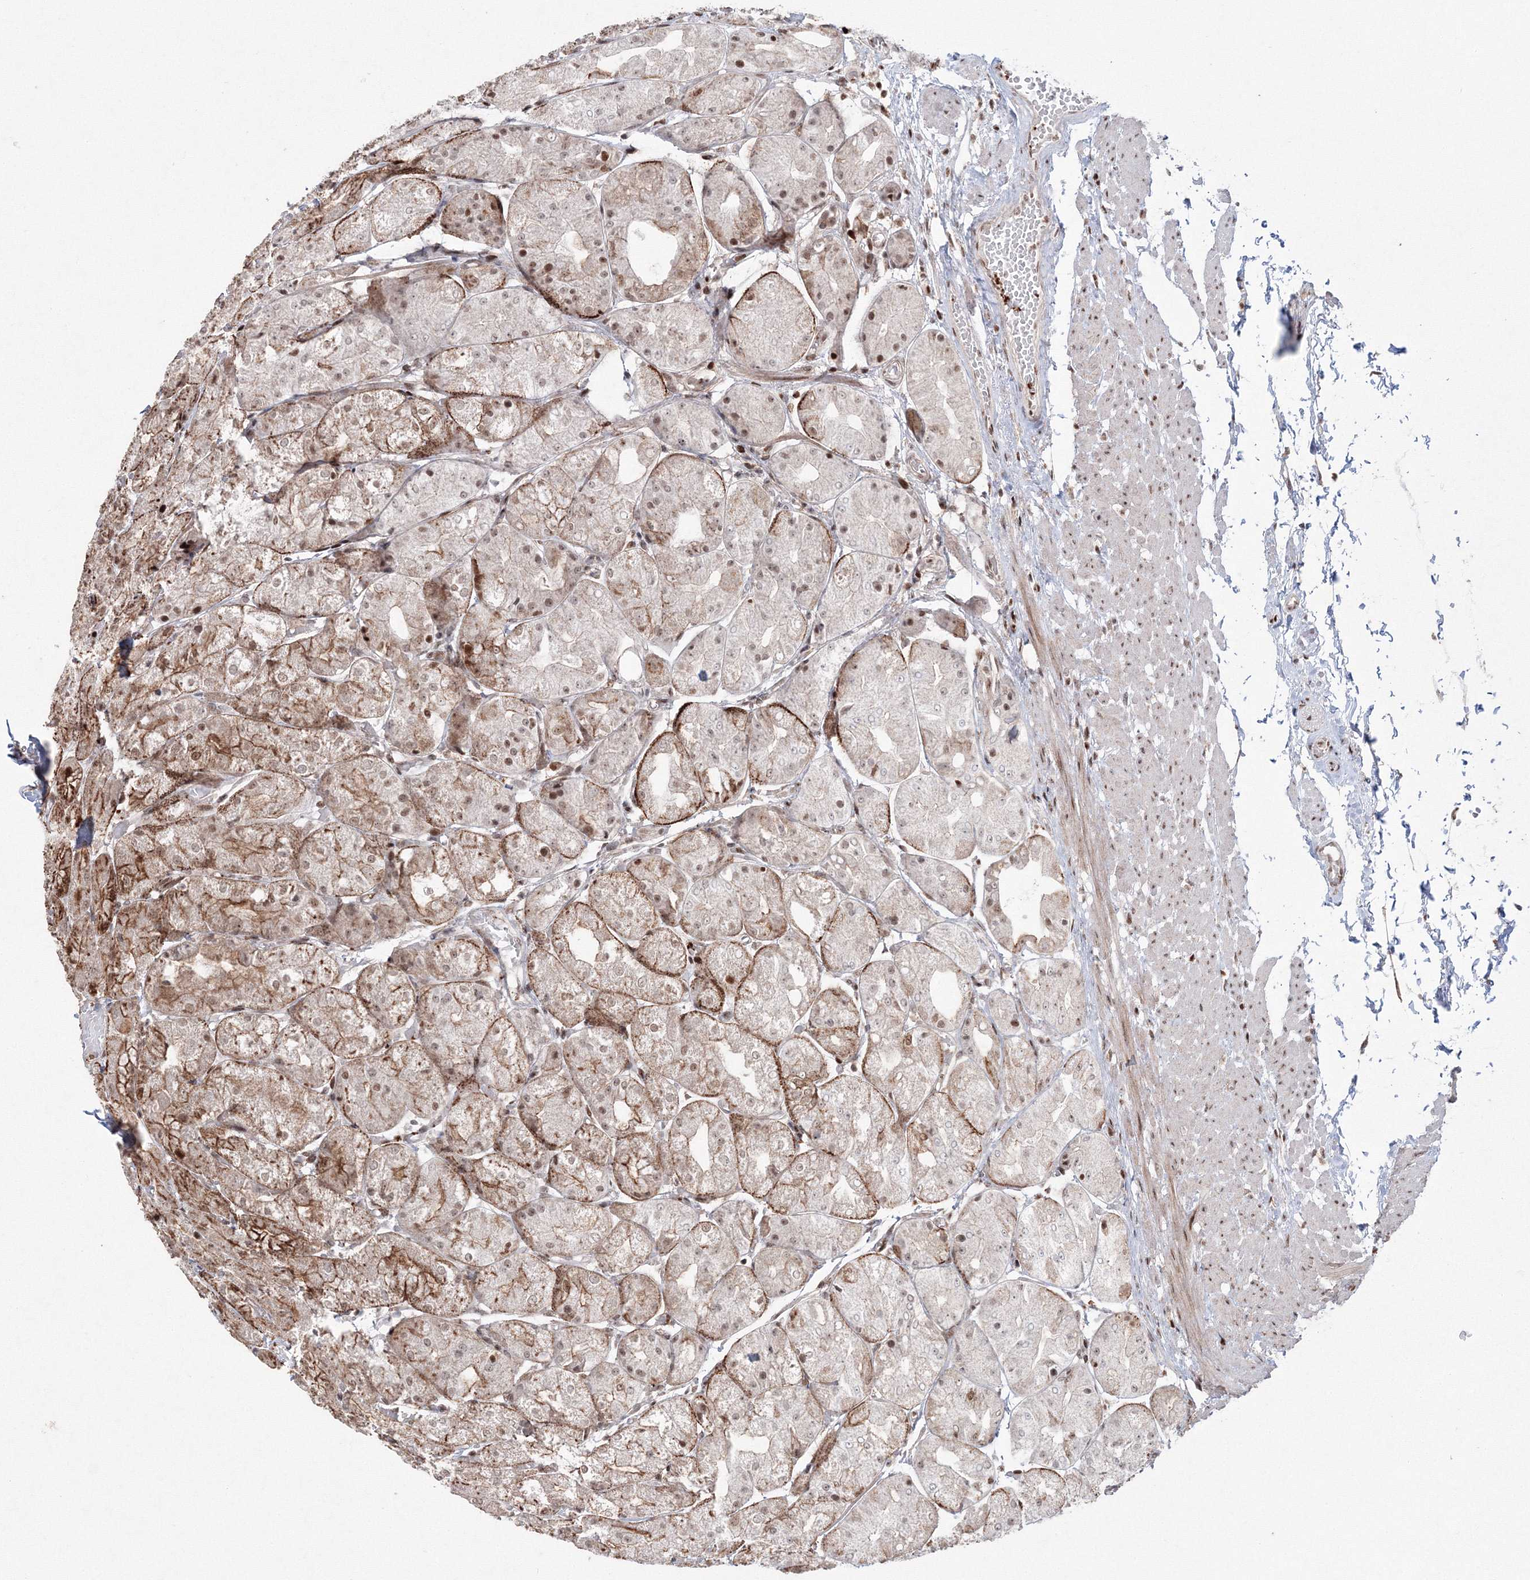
{"staining": {"intensity": "moderate", "quantity": "25%-75%", "location": "cytoplasmic/membranous,nuclear"}, "tissue": "stomach", "cell_type": "Glandular cells", "image_type": "normal", "snomed": [{"axis": "morphology", "description": "Normal tissue, NOS"}, {"axis": "topography", "description": "Stomach, upper"}], "caption": "Immunohistochemistry (IHC) staining of normal stomach, which displays medium levels of moderate cytoplasmic/membranous,nuclear positivity in approximately 25%-75% of glandular cells indicating moderate cytoplasmic/membranous,nuclear protein positivity. The staining was performed using DAB (brown) for protein detection and nuclei were counterstained in hematoxylin (blue).", "gene": "LIG1", "patient": {"sex": "male", "age": 72}}